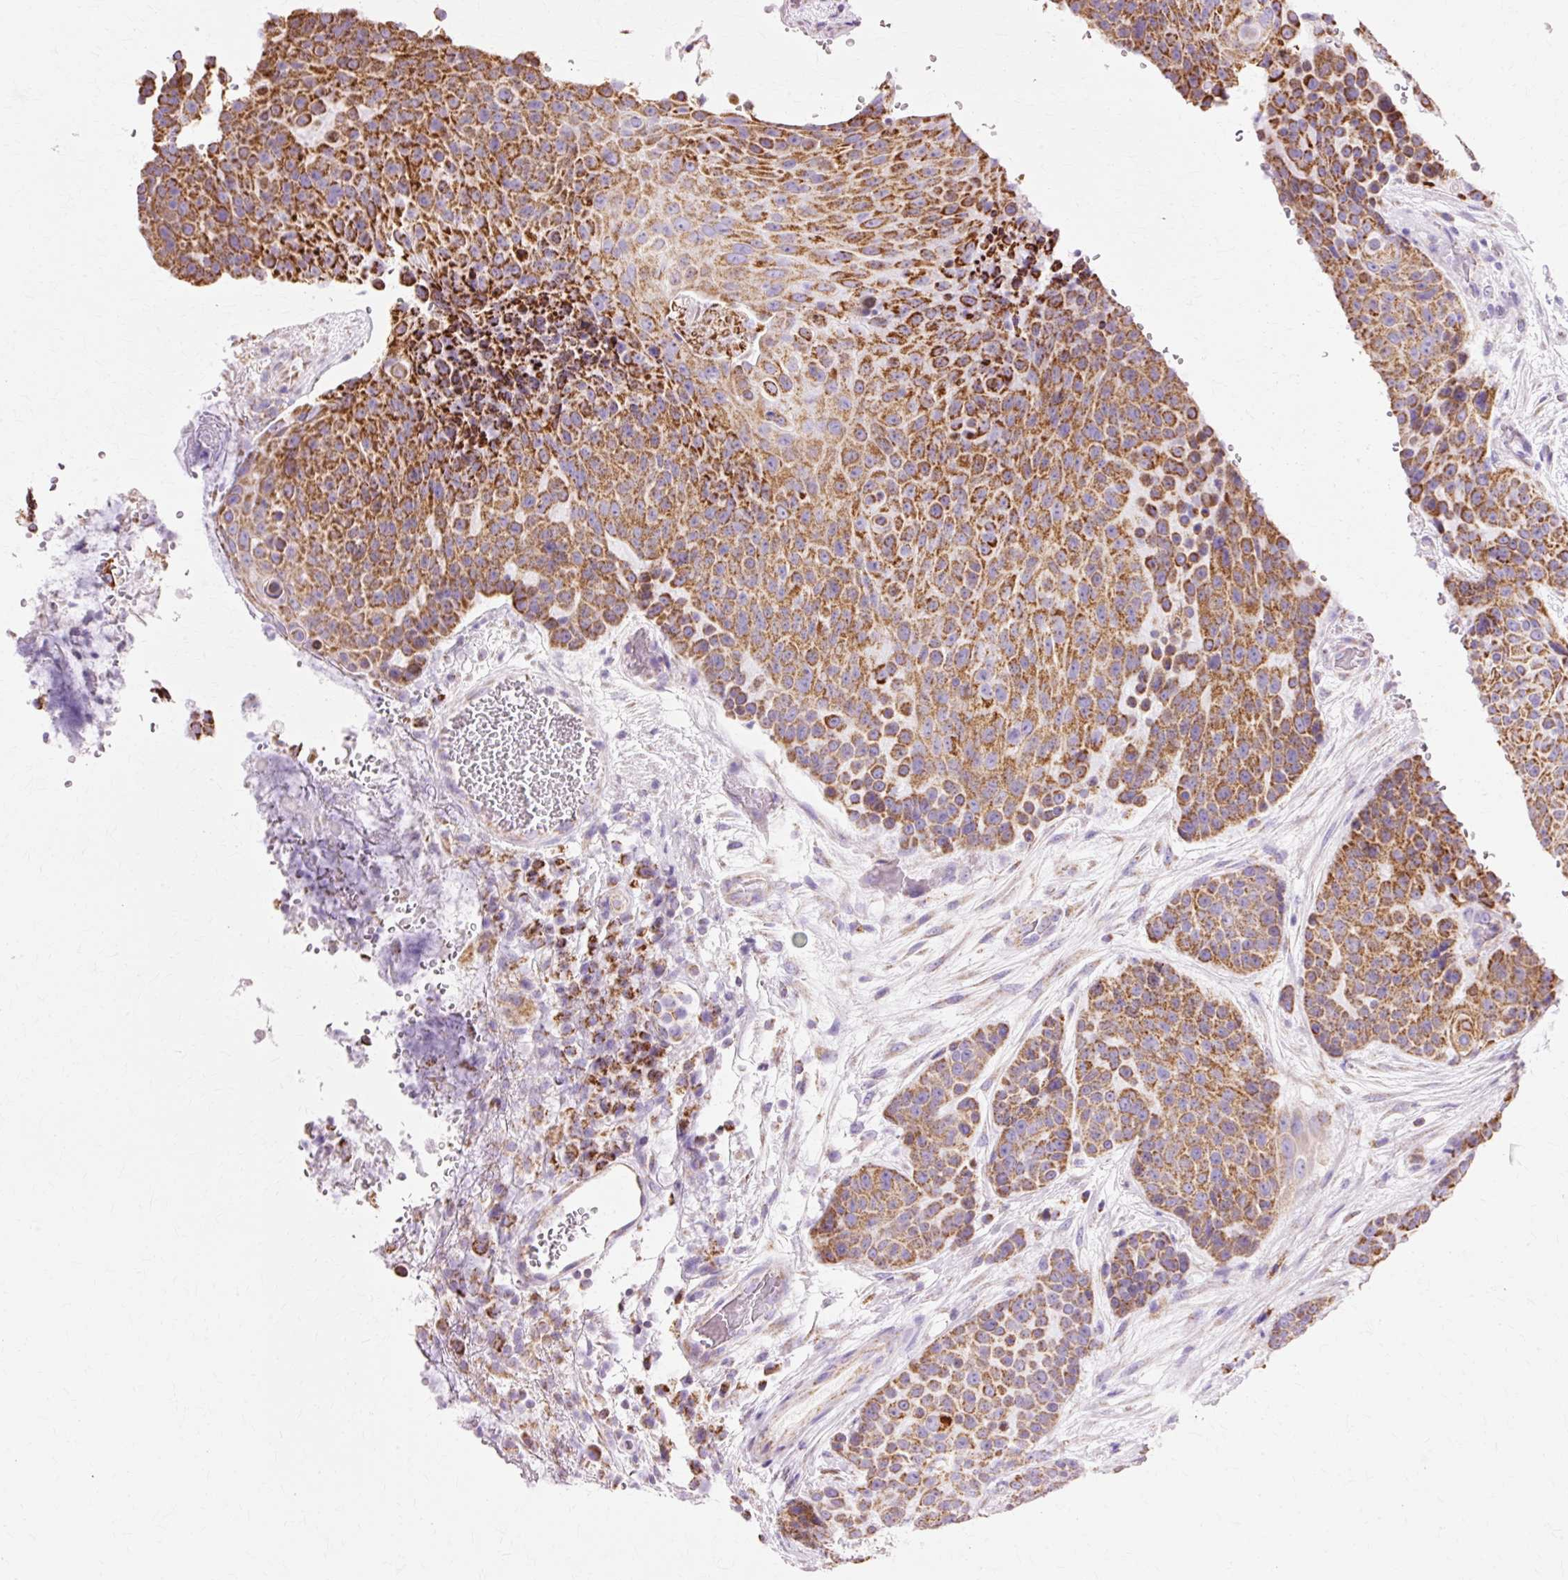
{"staining": {"intensity": "strong", "quantity": ">75%", "location": "cytoplasmic/membranous"}, "tissue": "urothelial cancer", "cell_type": "Tumor cells", "image_type": "cancer", "snomed": [{"axis": "morphology", "description": "Urothelial carcinoma, High grade"}, {"axis": "topography", "description": "Urinary bladder"}], "caption": "Immunohistochemical staining of high-grade urothelial carcinoma reveals high levels of strong cytoplasmic/membranous protein expression in approximately >75% of tumor cells.", "gene": "ATP5PO", "patient": {"sex": "female", "age": 63}}